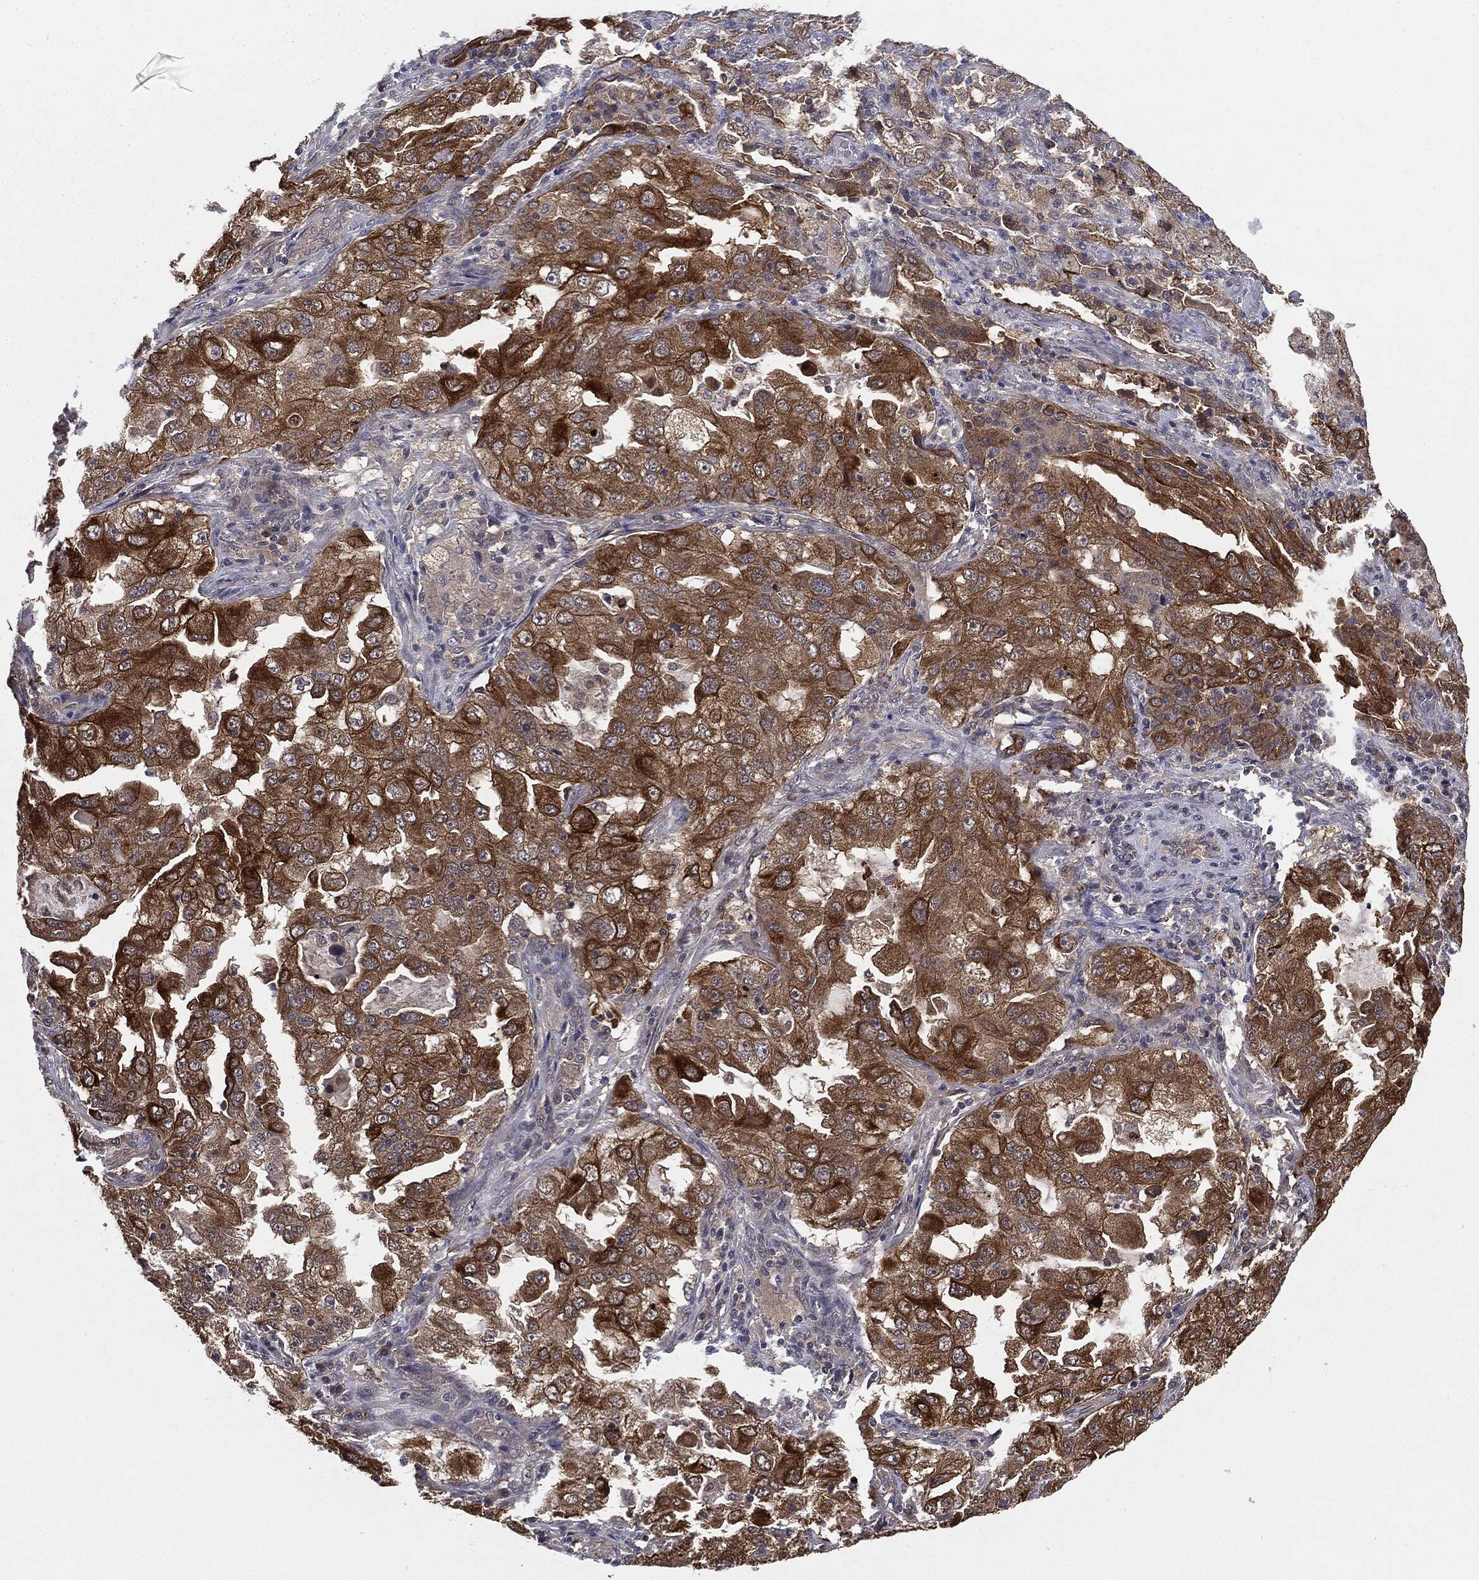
{"staining": {"intensity": "strong", "quantity": ">75%", "location": "cytoplasmic/membranous"}, "tissue": "lung cancer", "cell_type": "Tumor cells", "image_type": "cancer", "snomed": [{"axis": "morphology", "description": "Adenocarcinoma, NOS"}, {"axis": "topography", "description": "Lung"}], "caption": "There is high levels of strong cytoplasmic/membranous expression in tumor cells of lung cancer (adenocarcinoma), as demonstrated by immunohistochemical staining (brown color).", "gene": "KRT7", "patient": {"sex": "female", "age": 61}}